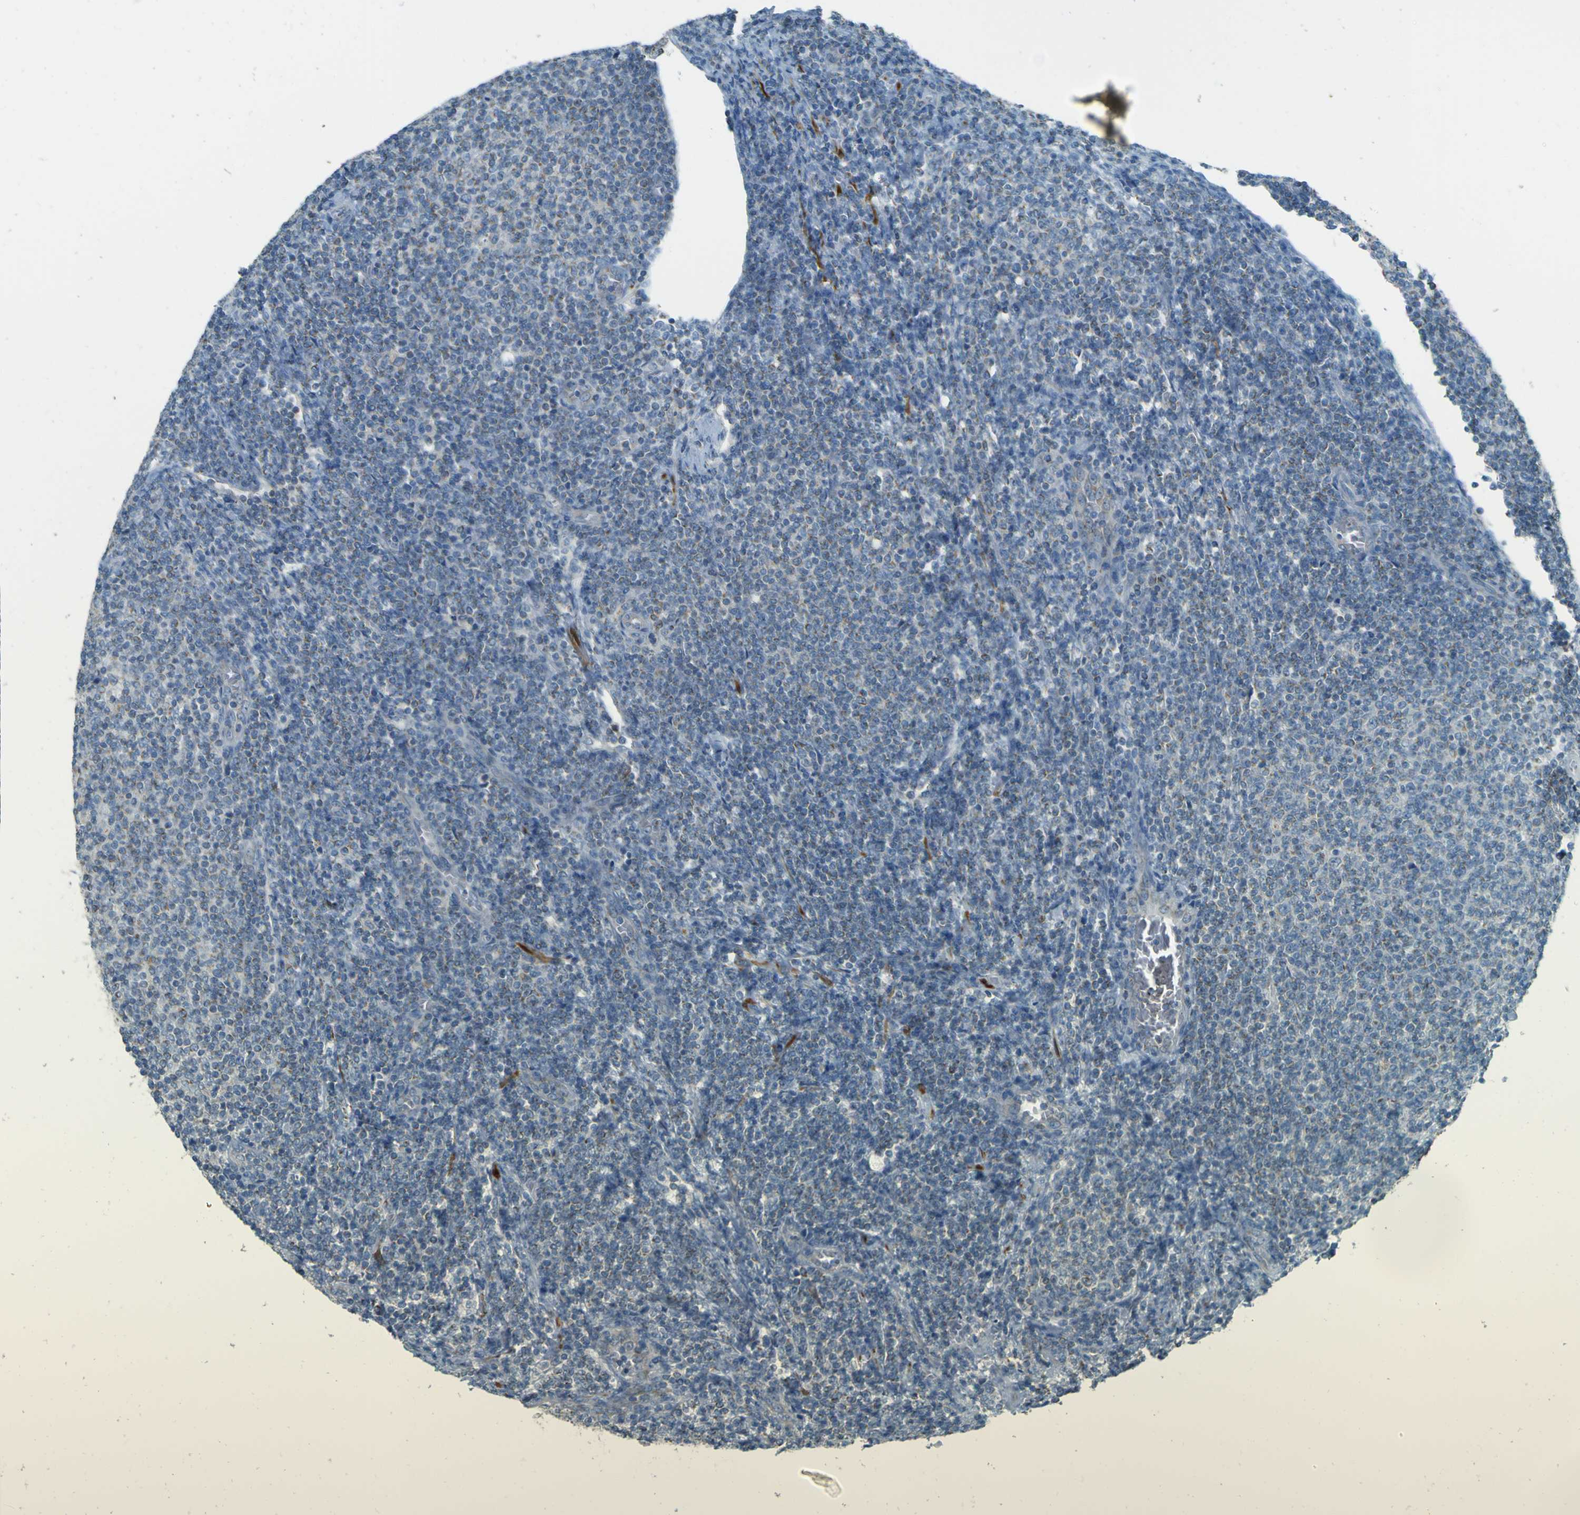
{"staining": {"intensity": "negative", "quantity": "none", "location": "none"}, "tissue": "lymphoma", "cell_type": "Tumor cells", "image_type": "cancer", "snomed": [{"axis": "morphology", "description": "Malignant lymphoma, non-Hodgkin's type, Low grade"}, {"axis": "topography", "description": "Lymph node"}], "caption": "Immunohistochemical staining of lymphoma exhibits no significant staining in tumor cells.", "gene": "FKTN", "patient": {"sex": "male", "age": 66}}